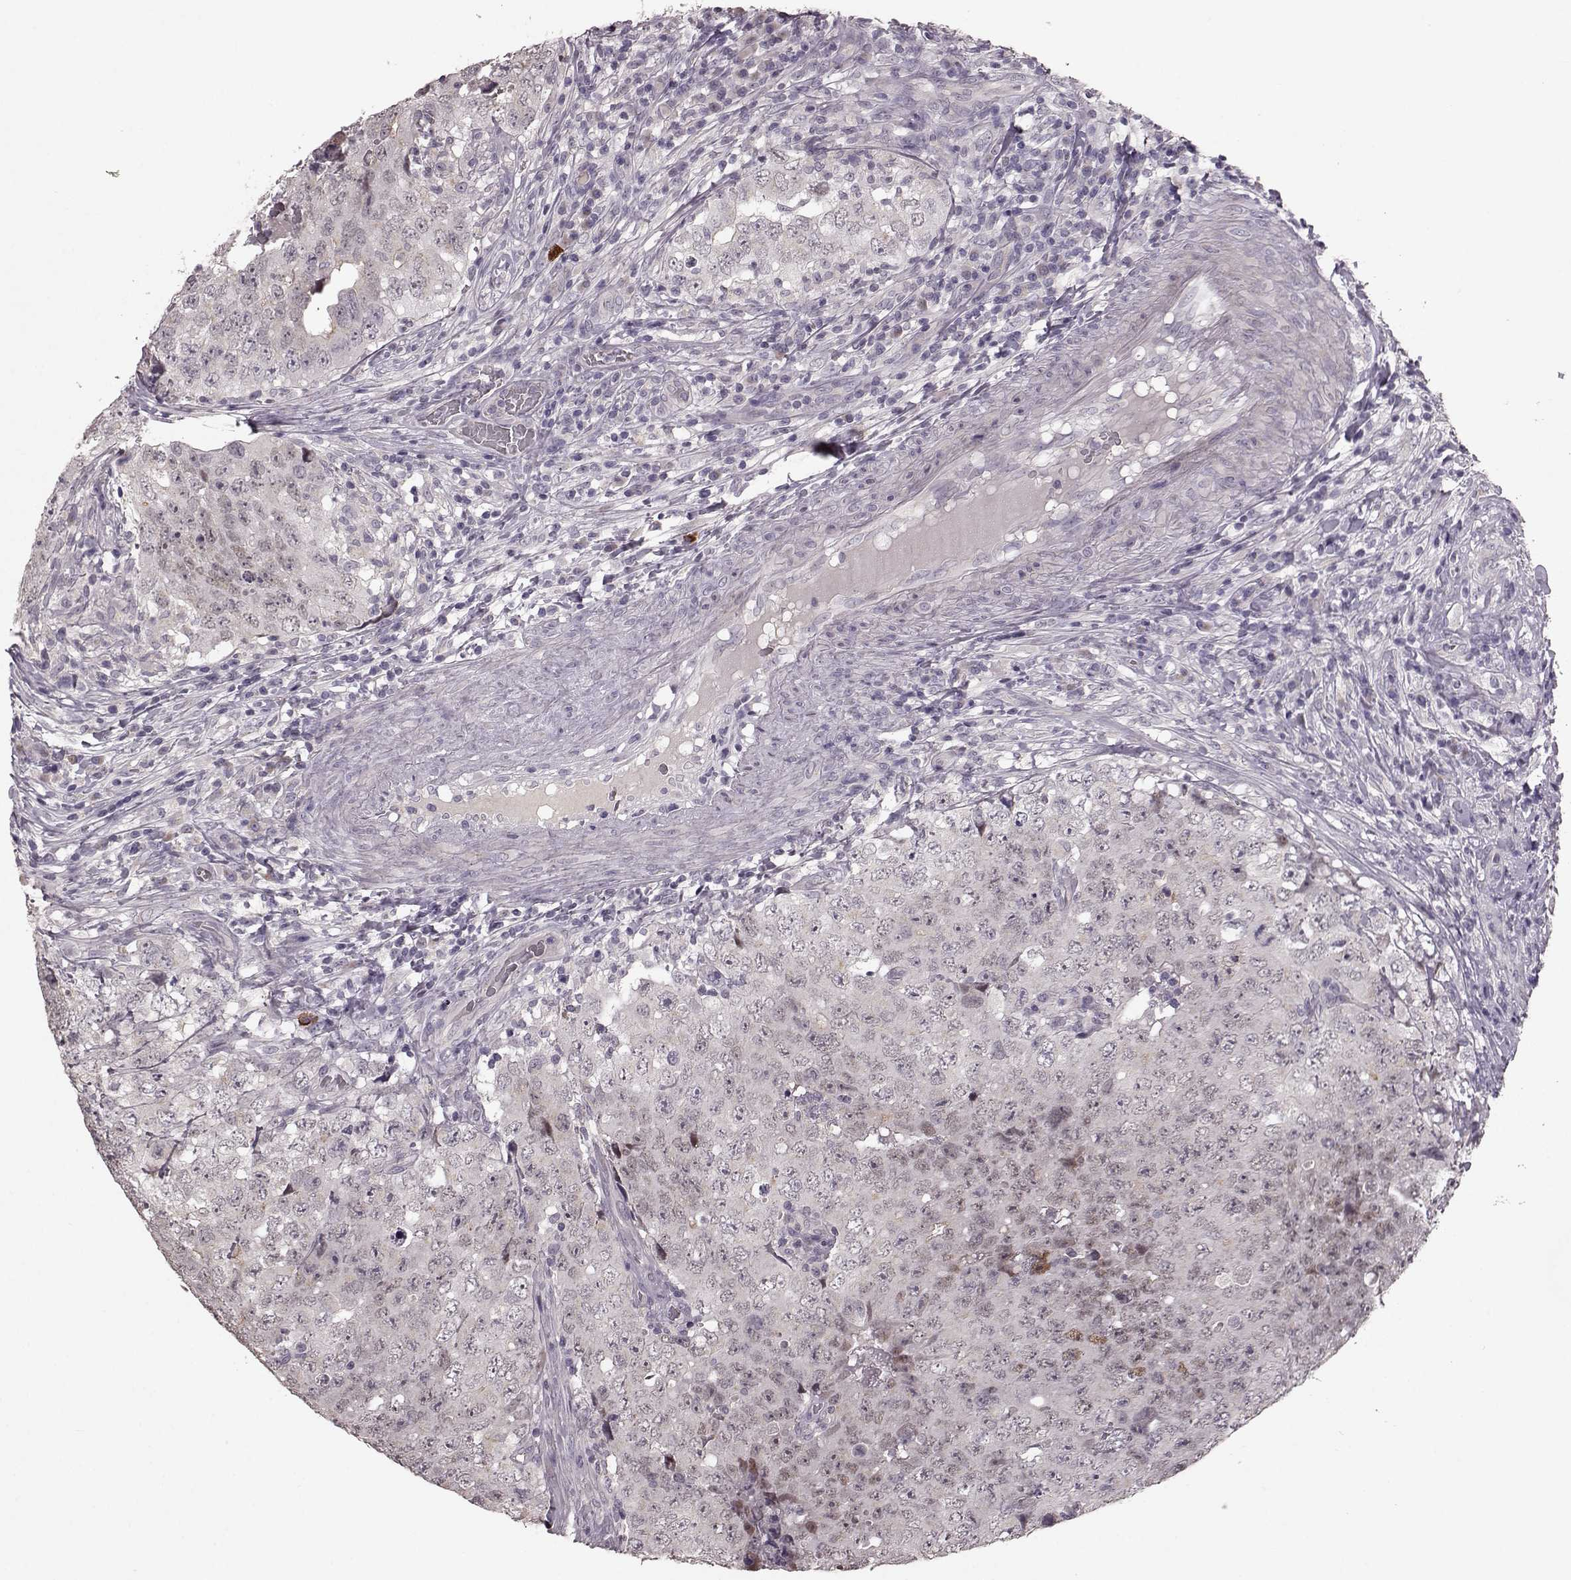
{"staining": {"intensity": "negative", "quantity": "none", "location": "none"}, "tissue": "testis cancer", "cell_type": "Tumor cells", "image_type": "cancer", "snomed": [{"axis": "morphology", "description": "Seminoma, NOS"}, {"axis": "topography", "description": "Testis"}], "caption": "Immunohistochemistry (IHC) image of neoplastic tissue: human testis cancer stained with DAB shows no significant protein staining in tumor cells.", "gene": "SLC52A3", "patient": {"sex": "male", "age": 34}}